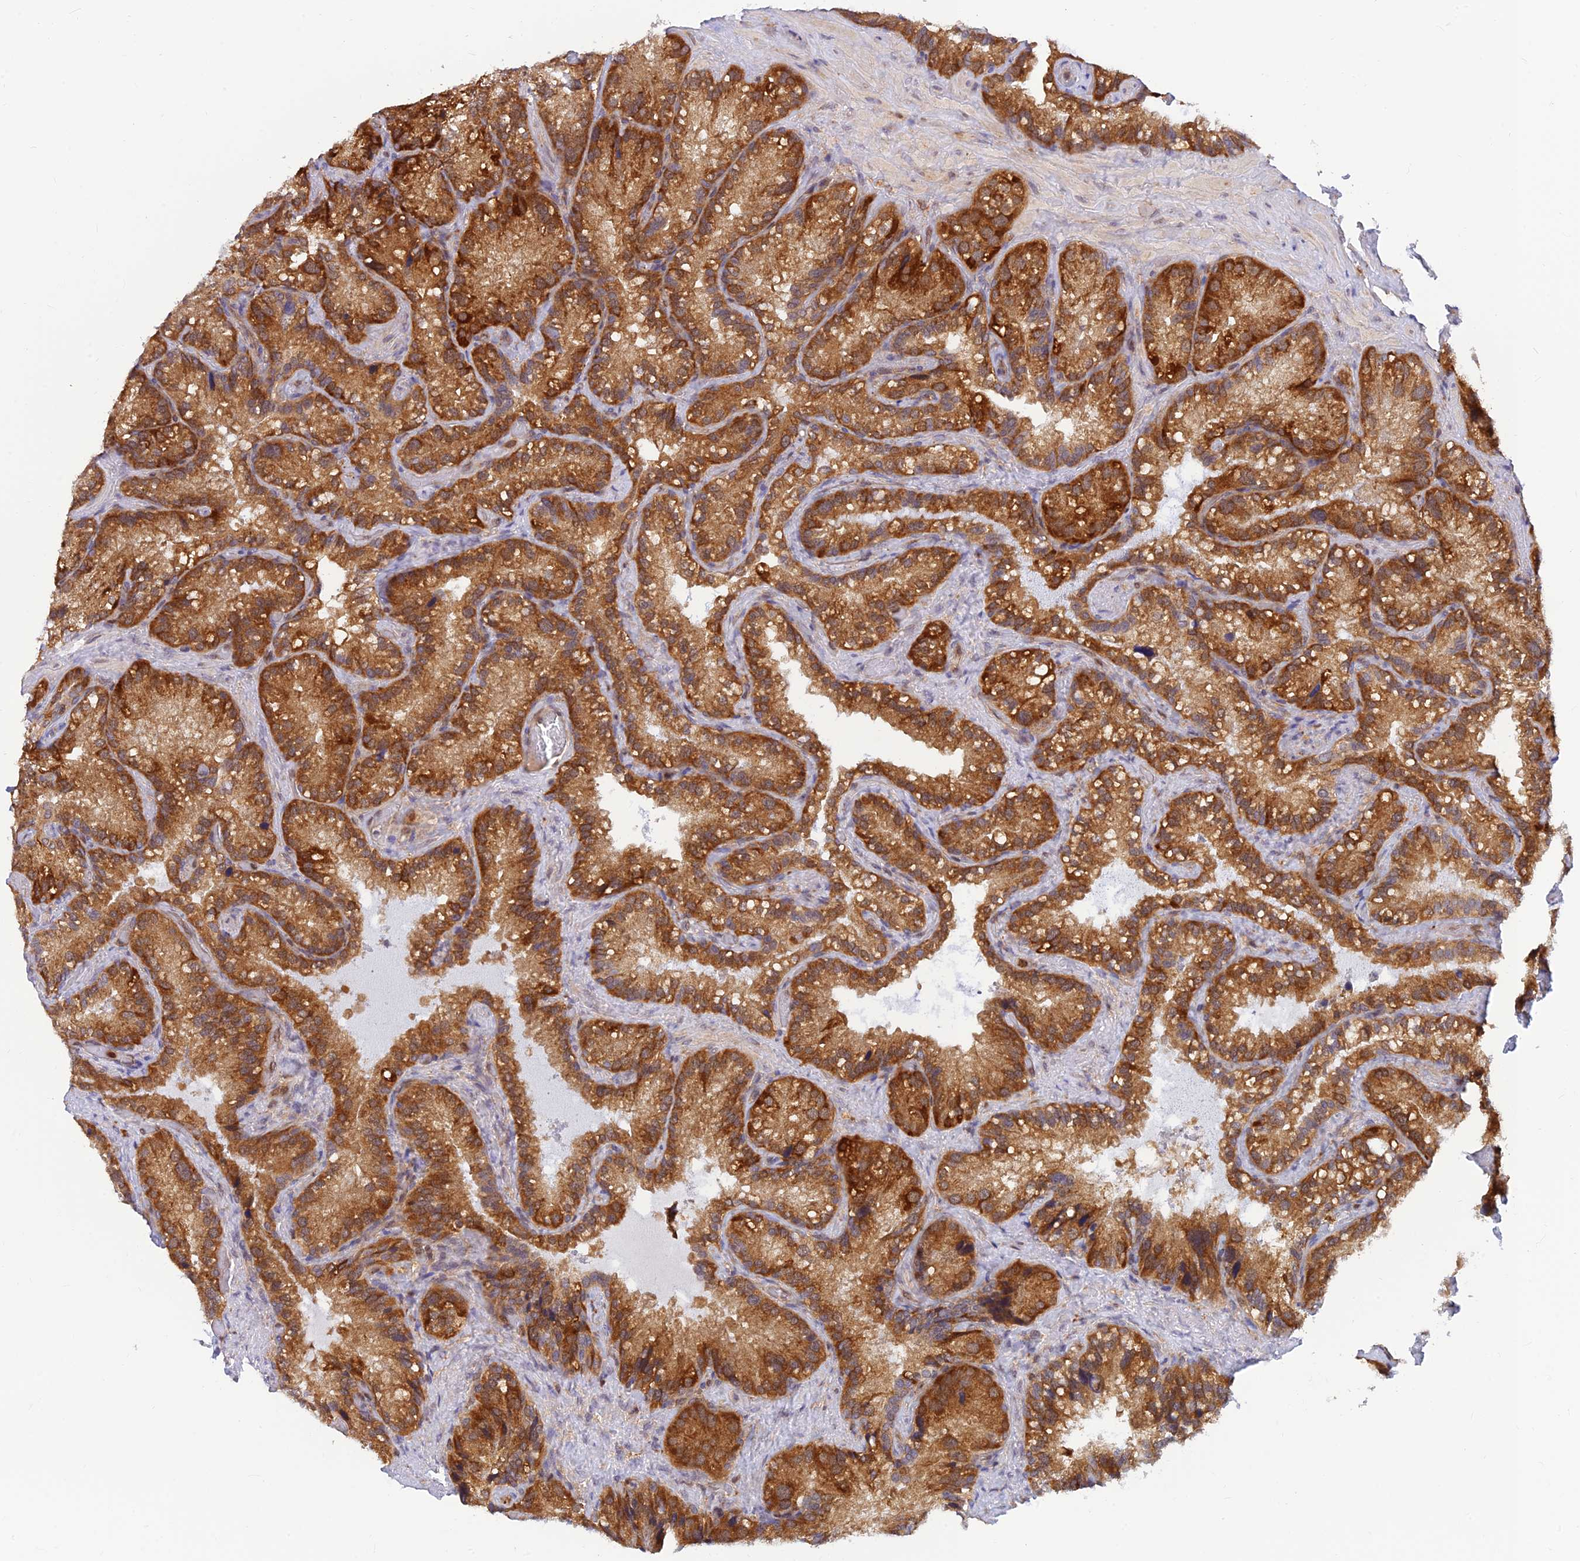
{"staining": {"intensity": "strong", "quantity": ">75%", "location": "cytoplasmic/membranous"}, "tissue": "seminal vesicle", "cell_type": "Glandular cells", "image_type": "normal", "snomed": [{"axis": "morphology", "description": "Normal tissue, NOS"}, {"axis": "topography", "description": "Prostate"}, {"axis": "topography", "description": "Seminal veicle"}], "caption": "IHC histopathology image of unremarkable seminal vesicle: seminal vesicle stained using IHC exhibits high levels of strong protein expression localized specifically in the cytoplasmic/membranous of glandular cells, appearing as a cytoplasmic/membranous brown color.", "gene": "LYSMD2", "patient": {"sex": "male", "age": 68}}